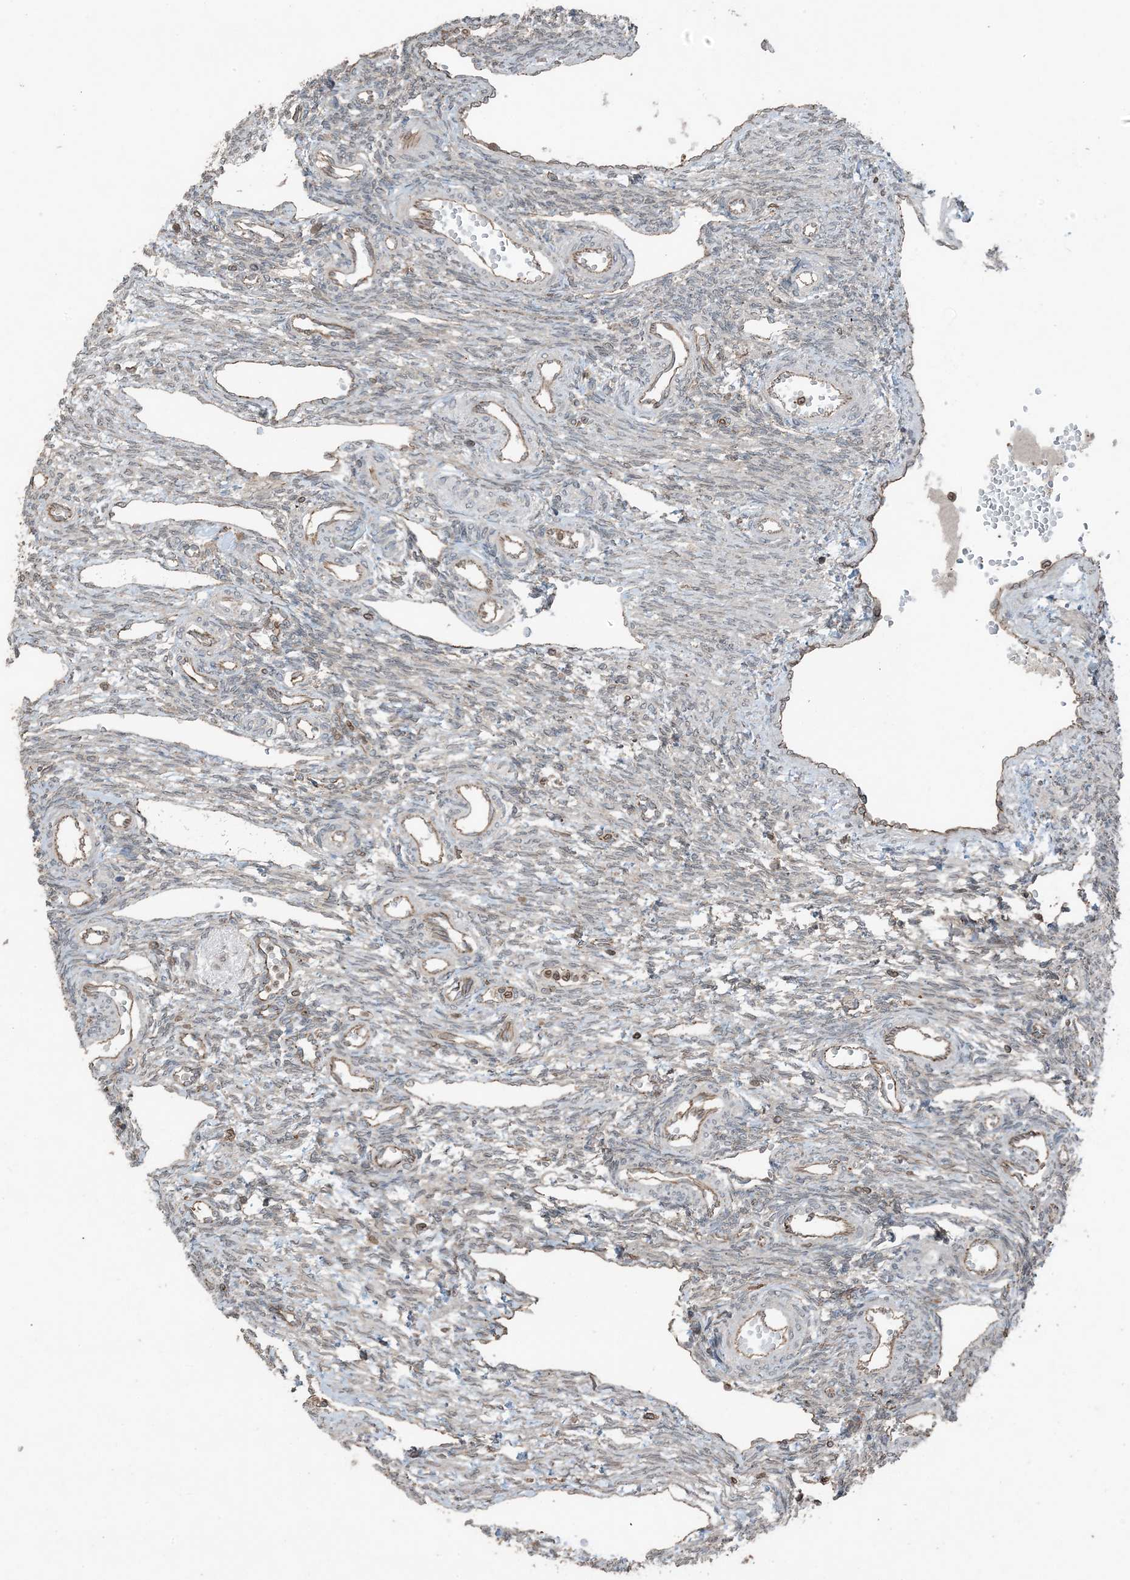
{"staining": {"intensity": "moderate", "quantity": "<25%", "location": "cytoplasmic/membranous,nuclear"}, "tissue": "ovary", "cell_type": "Ovarian stroma cells", "image_type": "normal", "snomed": [{"axis": "morphology", "description": "Normal tissue, NOS"}, {"axis": "morphology", "description": "Cyst, NOS"}, {"axis": "topography", "description": "Ovary"}], "caption": "IHC (DAB (3,3'-diaminobenzidine)) staining of unremarkable human ovary demonstrates moderate cytoplasmic/membranous,nuclear protein positivity in approximately <25% of ovarian stroma cells. (DAB (3,3'-diaminobenzidine) = brown stain, brightfield microscopy at high magnification).", "gene": "ZFAND2B", "patient": {"sex": "female", "age": 33}}